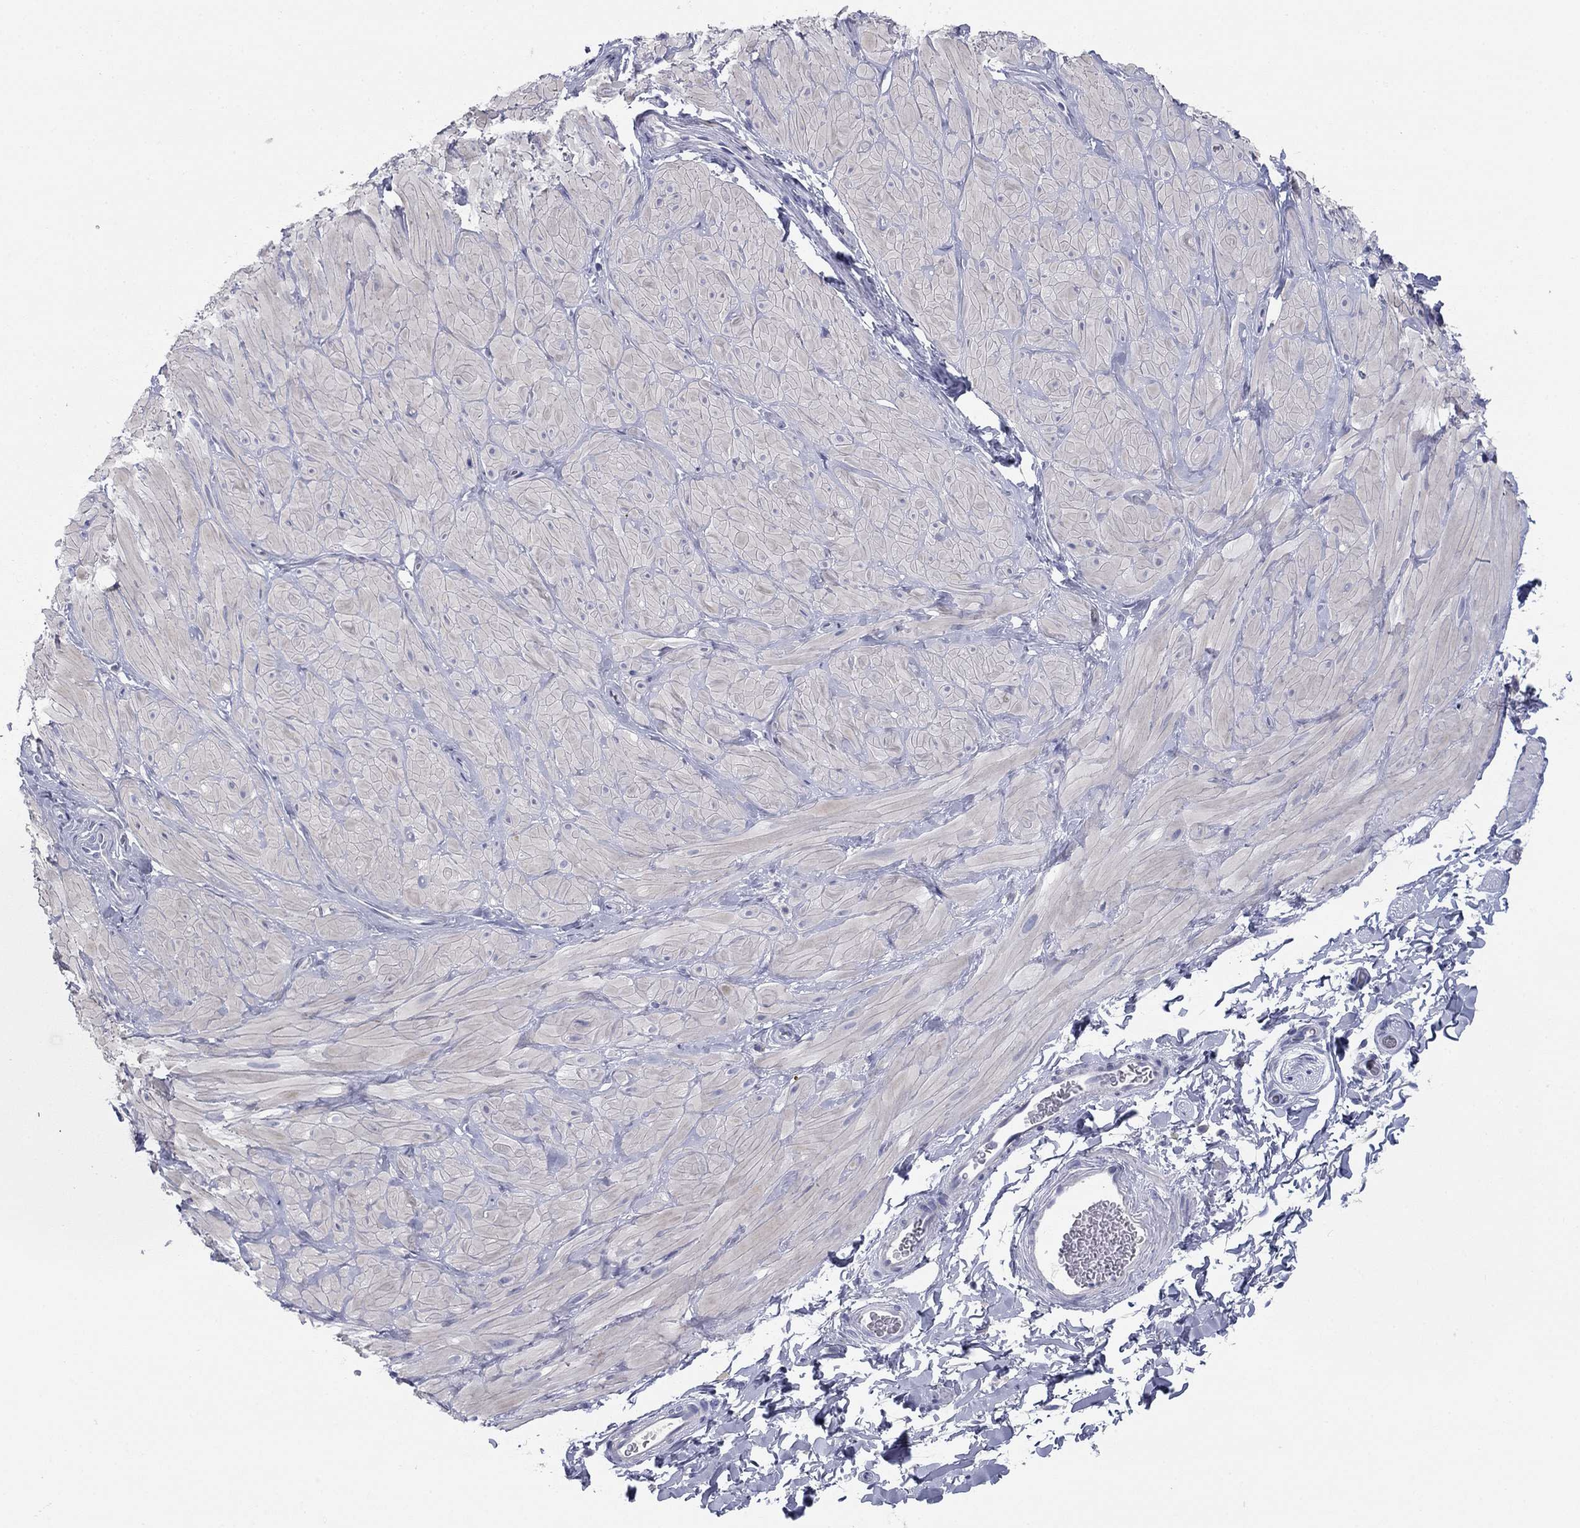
{"staining": {"intensity": "weak", "quantity": "25%-75%", "location": "cytoplasmic/membranous"}, "tissue": "adipose tissue", "cell_type": "Adipocytes", "image_type": "normal", "snomed": [{"axis": "morphology", "description": "Normal tissue, NOS"}, {"axis": "topography", "description": "Smooth muscle"}, {"axis": "topography", "description": "Peripheral nerve tissue"}], "caption": "Immunohistochemistry (IHC) of normal adipose tissue demonstrates low levels of weak cytoplasmic/membranous positivity in approximately 25%-75% of adipocytes.", "gene": "GRK7", "patient": {"sex": "male", "age": 22}}